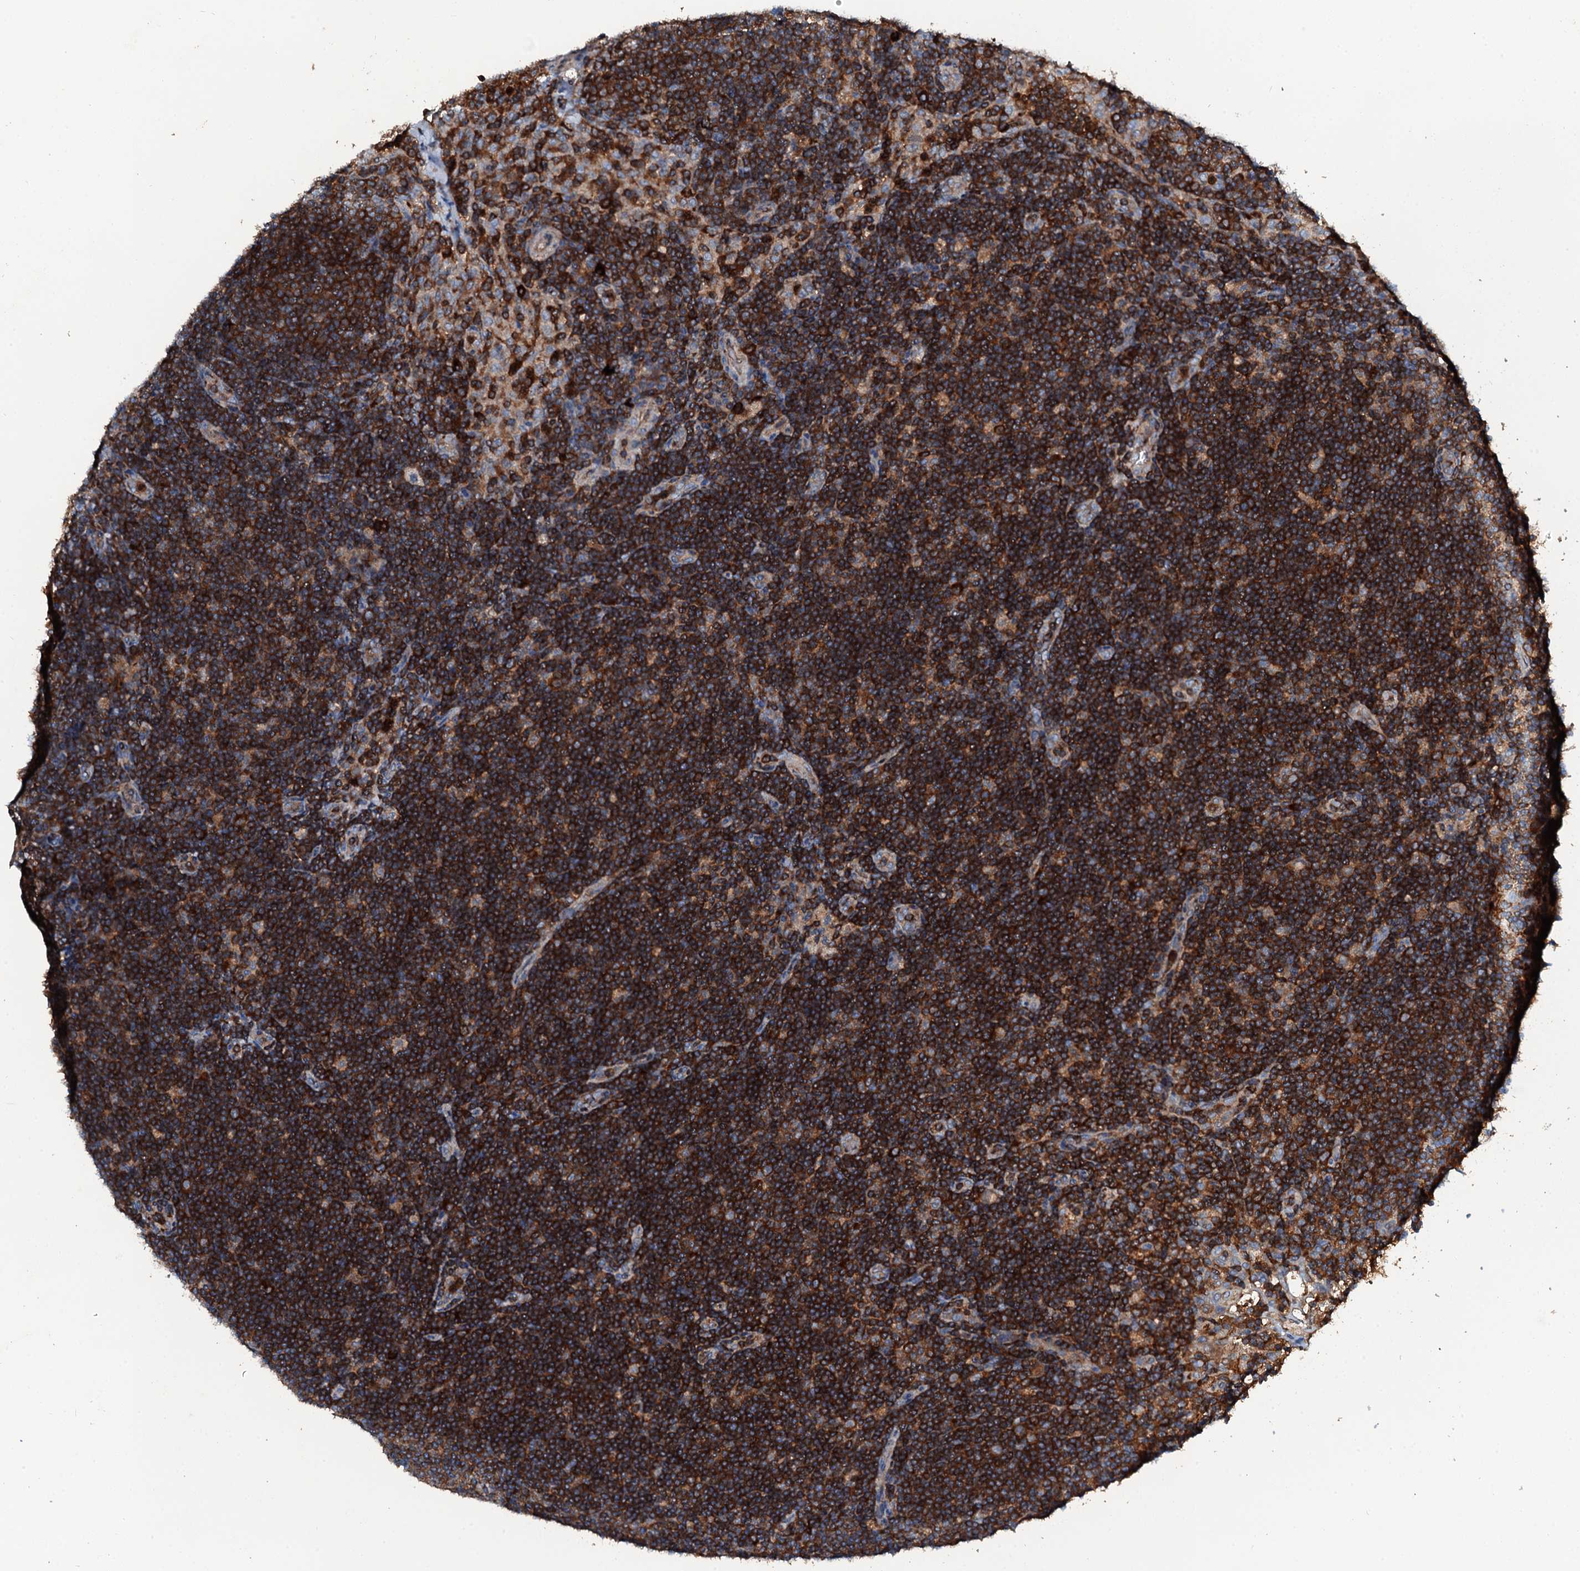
{"staining": {"intensity": "strong", "quantity": ">75%", "location": "cytoplasmic/membranous"}, "tissue": "lymph node", "cell_type": "Germinal center cells", "image_type": "normal", "snomed": [{"axis": "morphology", "description": "Normal tissue, NOS"}, {"axis": "topography", "description": "Lymph node"}], "caption": "An IHC photomicrograph of unremarkable tissue is shown. Protein staining in brown labels strong cytoplasmic/membranous positivity in lymph node within germinal center cells.", "gene": "GRK2", "patient": {"sex": "female", "age": 70}}